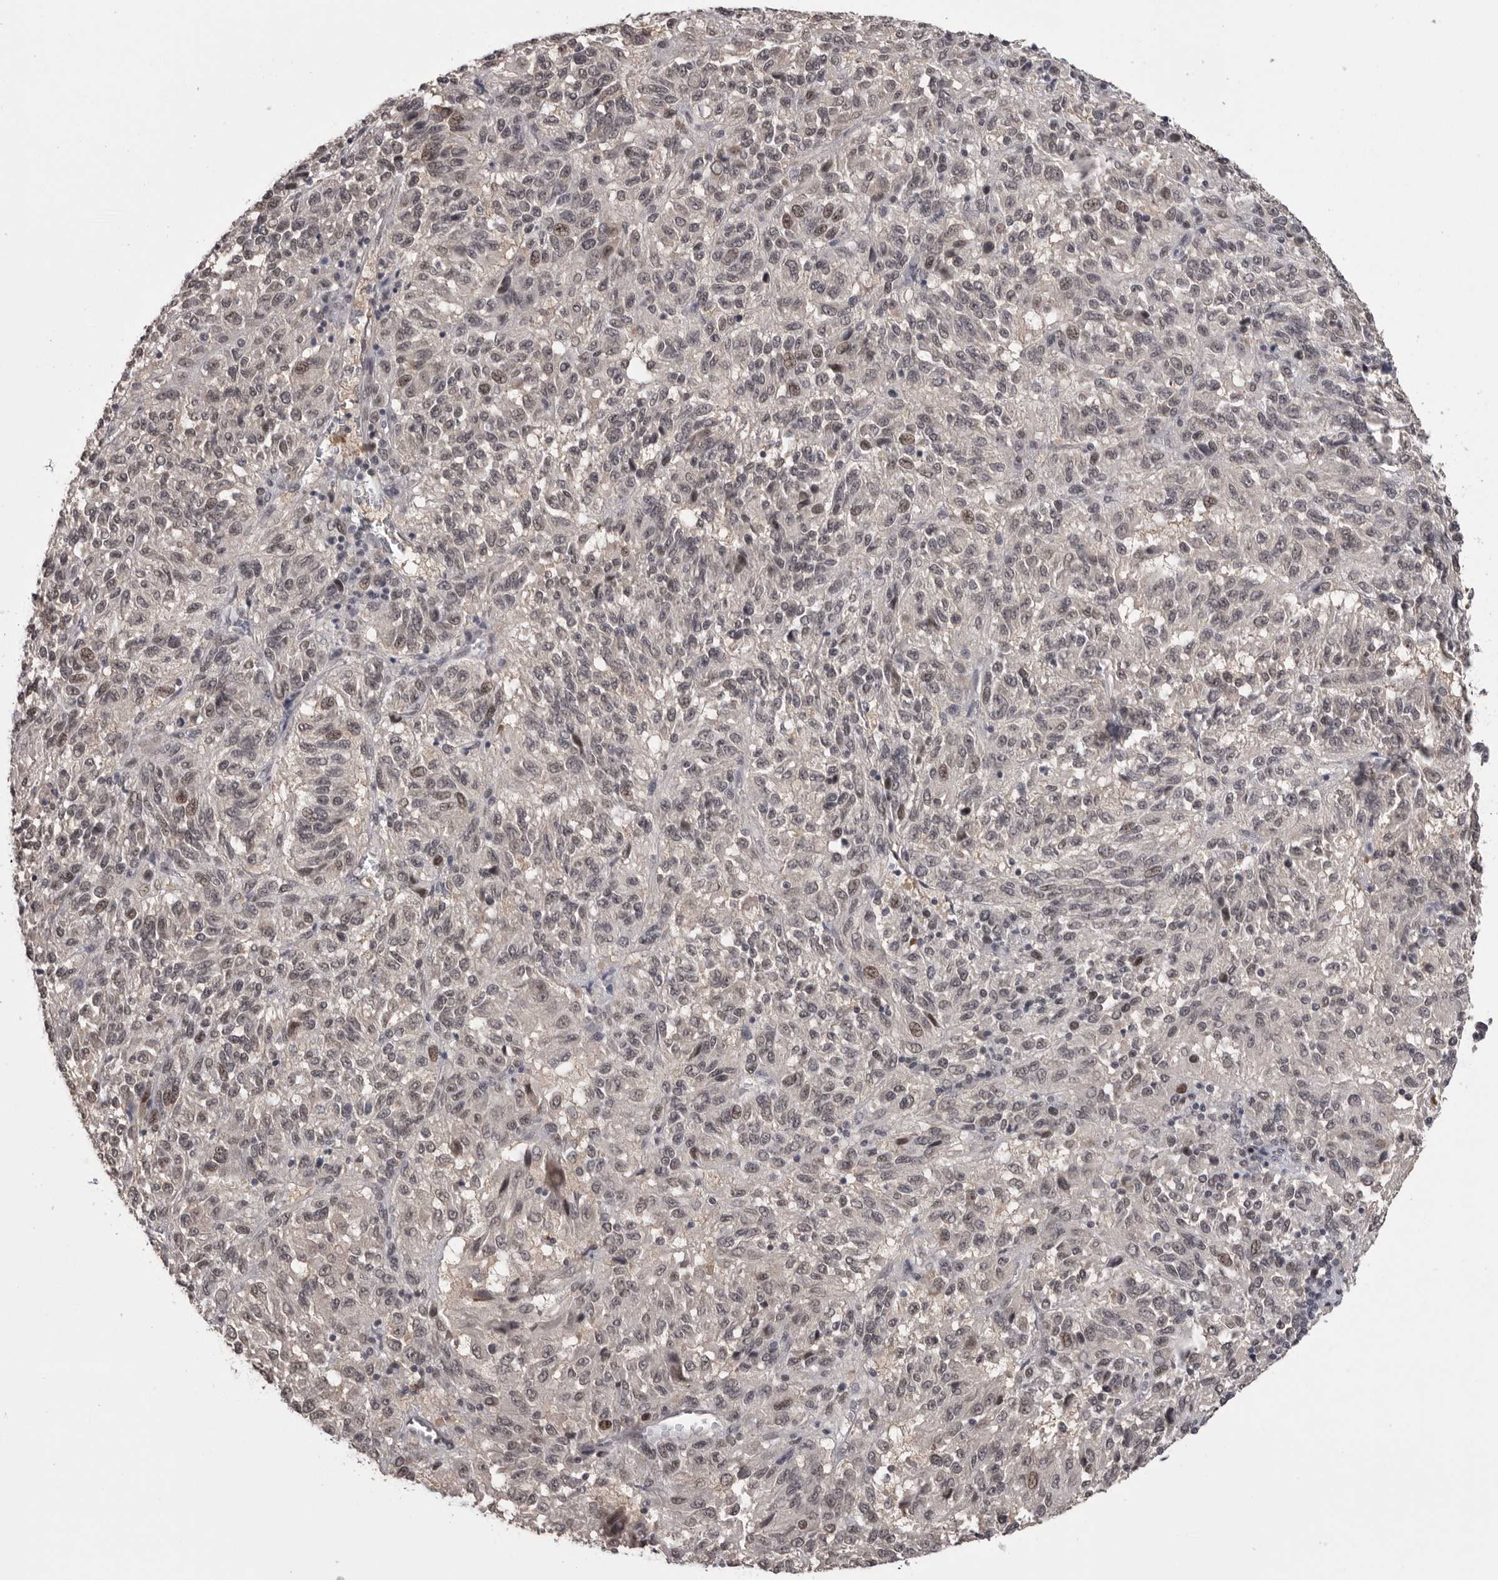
{"staining": {"intensity": "weak", "quantity": ">75%", "location": "nuclear"}, "tissue": "melanoma", "cell_type": "Tumor cells", "image_type": "cancer", "snomed": [{"axis": "morphology", "description": "Malignant melanoma, Metastatic site"}, {"axis": "topography", "description": "Lung"}], "caption": "IHC micrograph of neoplastic tissue: malignant melanoma (metastatic site) stained using immunohistochemistry (IHC) displays low levels of weak protein expression localized specifically in the nuclear of tumor cells, appearing as a nuclear brown color.", "gene": "DLG2", "patient": {"sex": "male", "age": 64}}